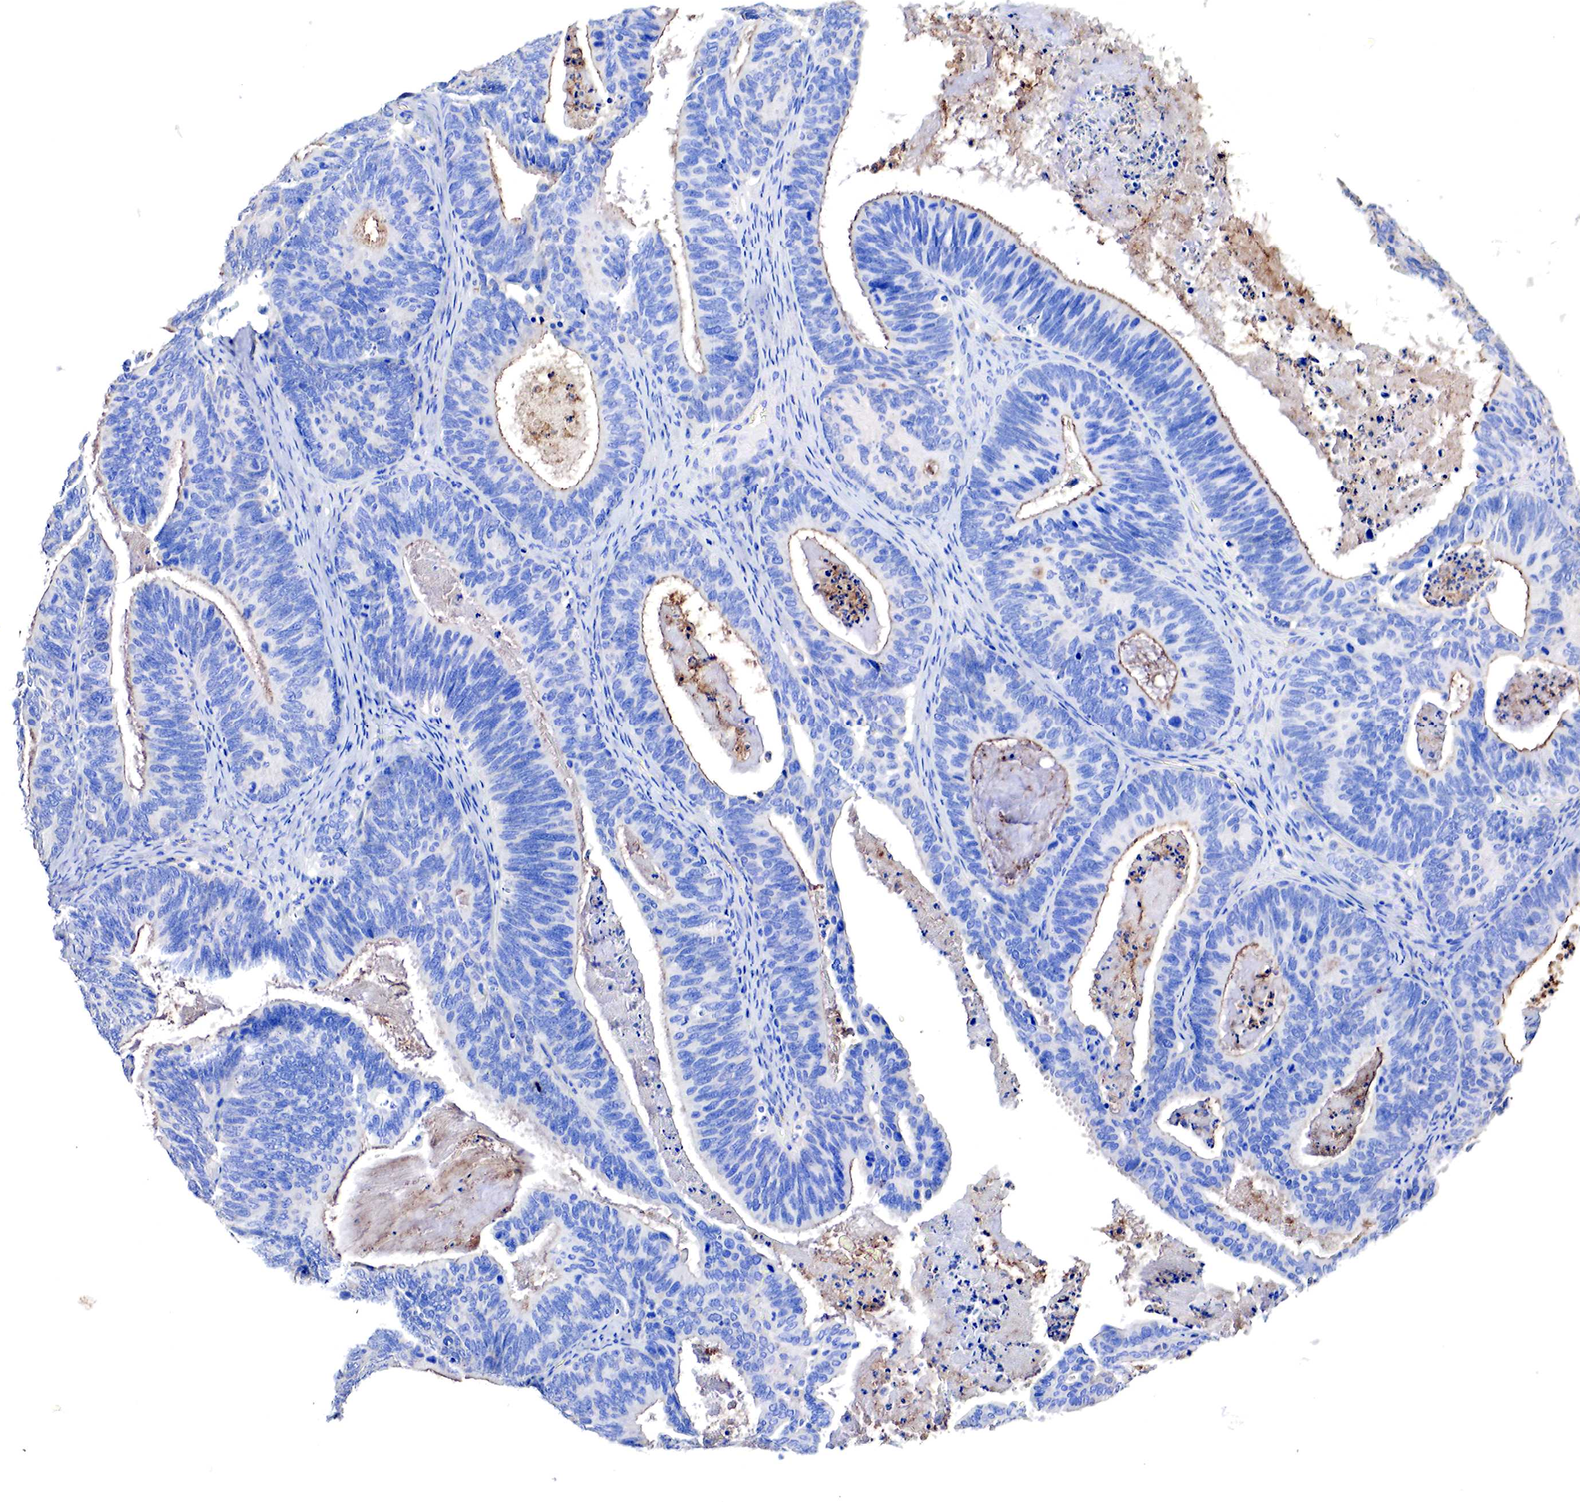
{"staining": {"intensity": "moderate", "quantity": "25%-75%", "location": "cytoplasmic/membranous"}, "tissue": "ovarian cancer", "cell_type": "Tumor cells", "image_type": "cancer", "snomed": [{"axis": "morphology", "description": "Carcinoma, endometroid"}, {"axis": "topography", "description": "Ovary"}], "caption": "Protein staining of ovarian cancer (endometroid carcinoma) tissue shows moderate cytoplasmic/membranous expression in approximately 25%-75% of tumor cells.", "gene": "RDX", "patient": {"sex": "female", "age": 52}}